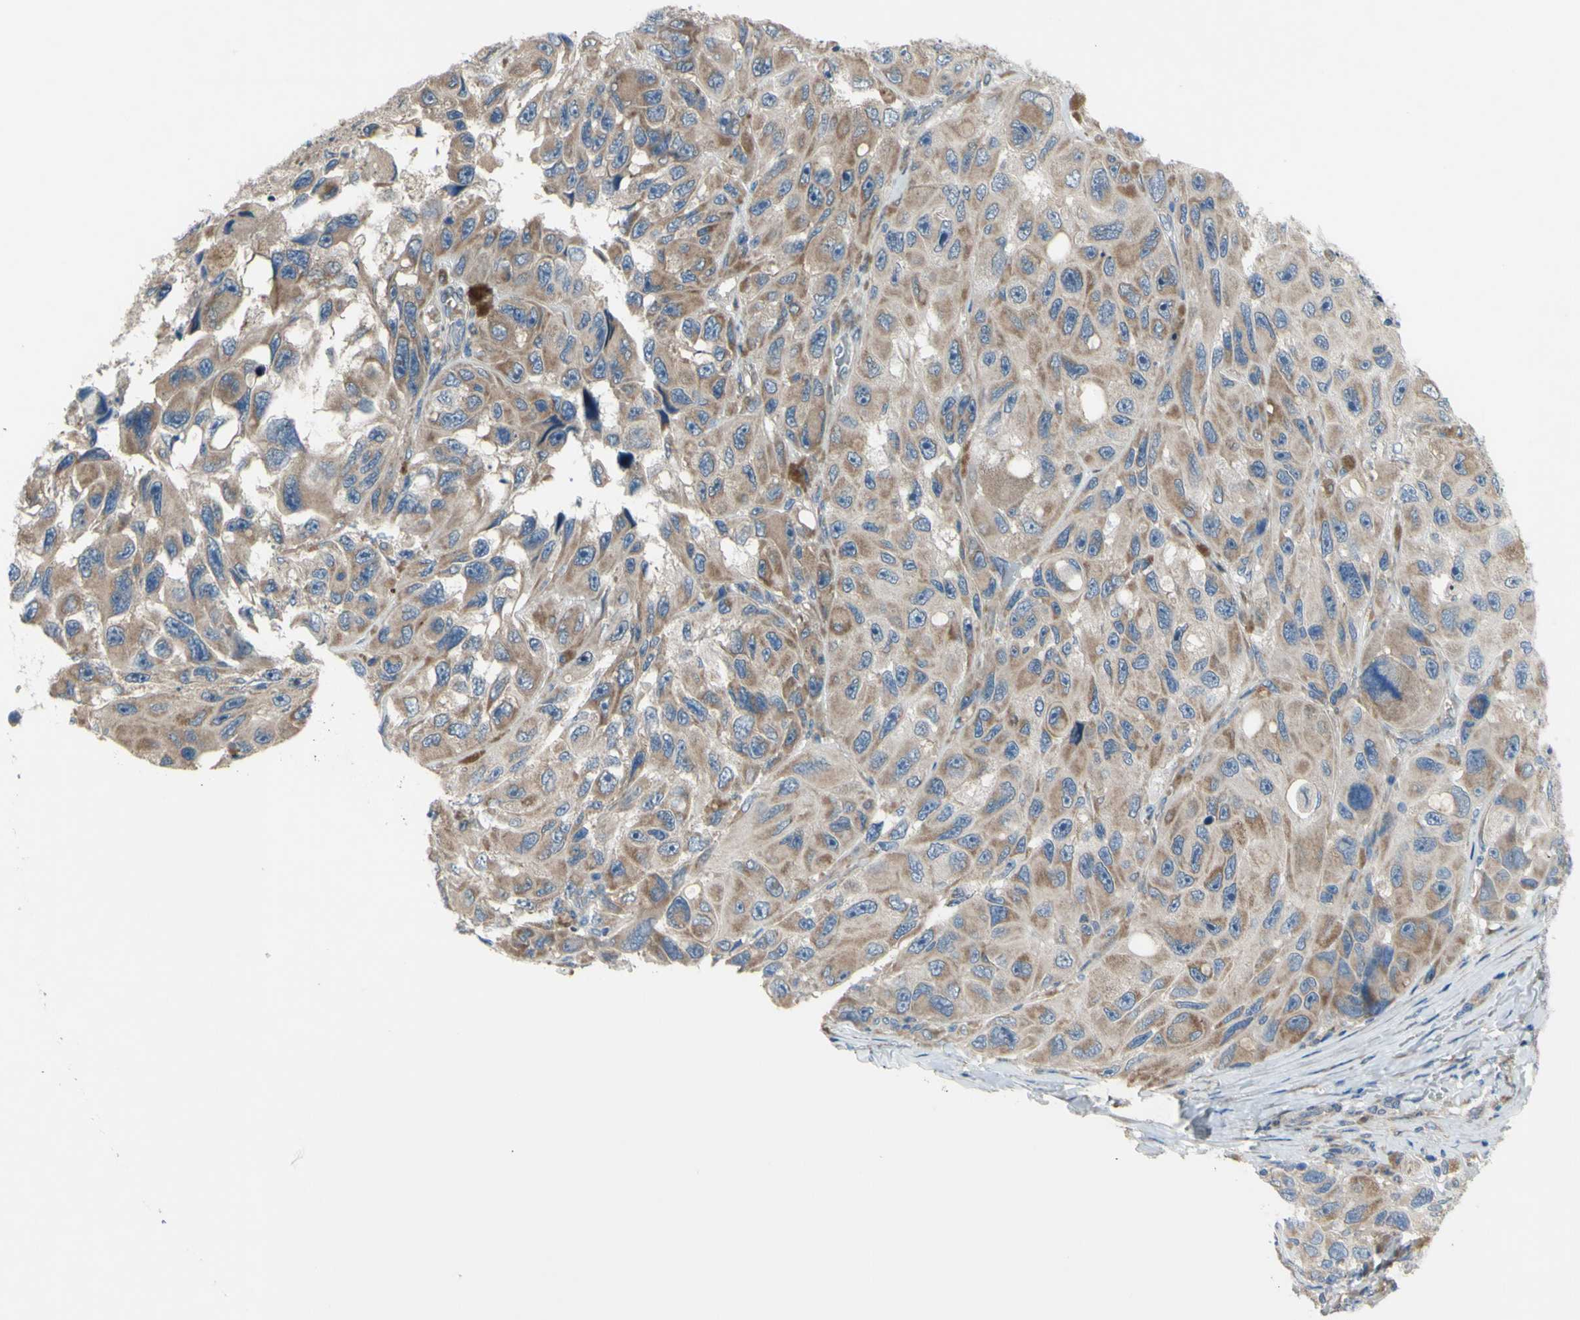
{"staining": {"intensity": "moderate", "quantity": ">75%", "location": "cytoplasmic/membranous"}, "tissue": "melanoma", "cell_type": "Tumor cells", "image_type": "cancer", "snomed": [{"axis": "morphology", "description": "Malignant melanoma, NOS"}, {"axis": "topography", "description": "Skin"}], "caption": "Tumor cells reveal moderate cytoplasmic/membranous positivity in about >75% of cells in melanoma.", "gene": "GRAMD2B", "patient": {"sex": "female", "age": 73}}